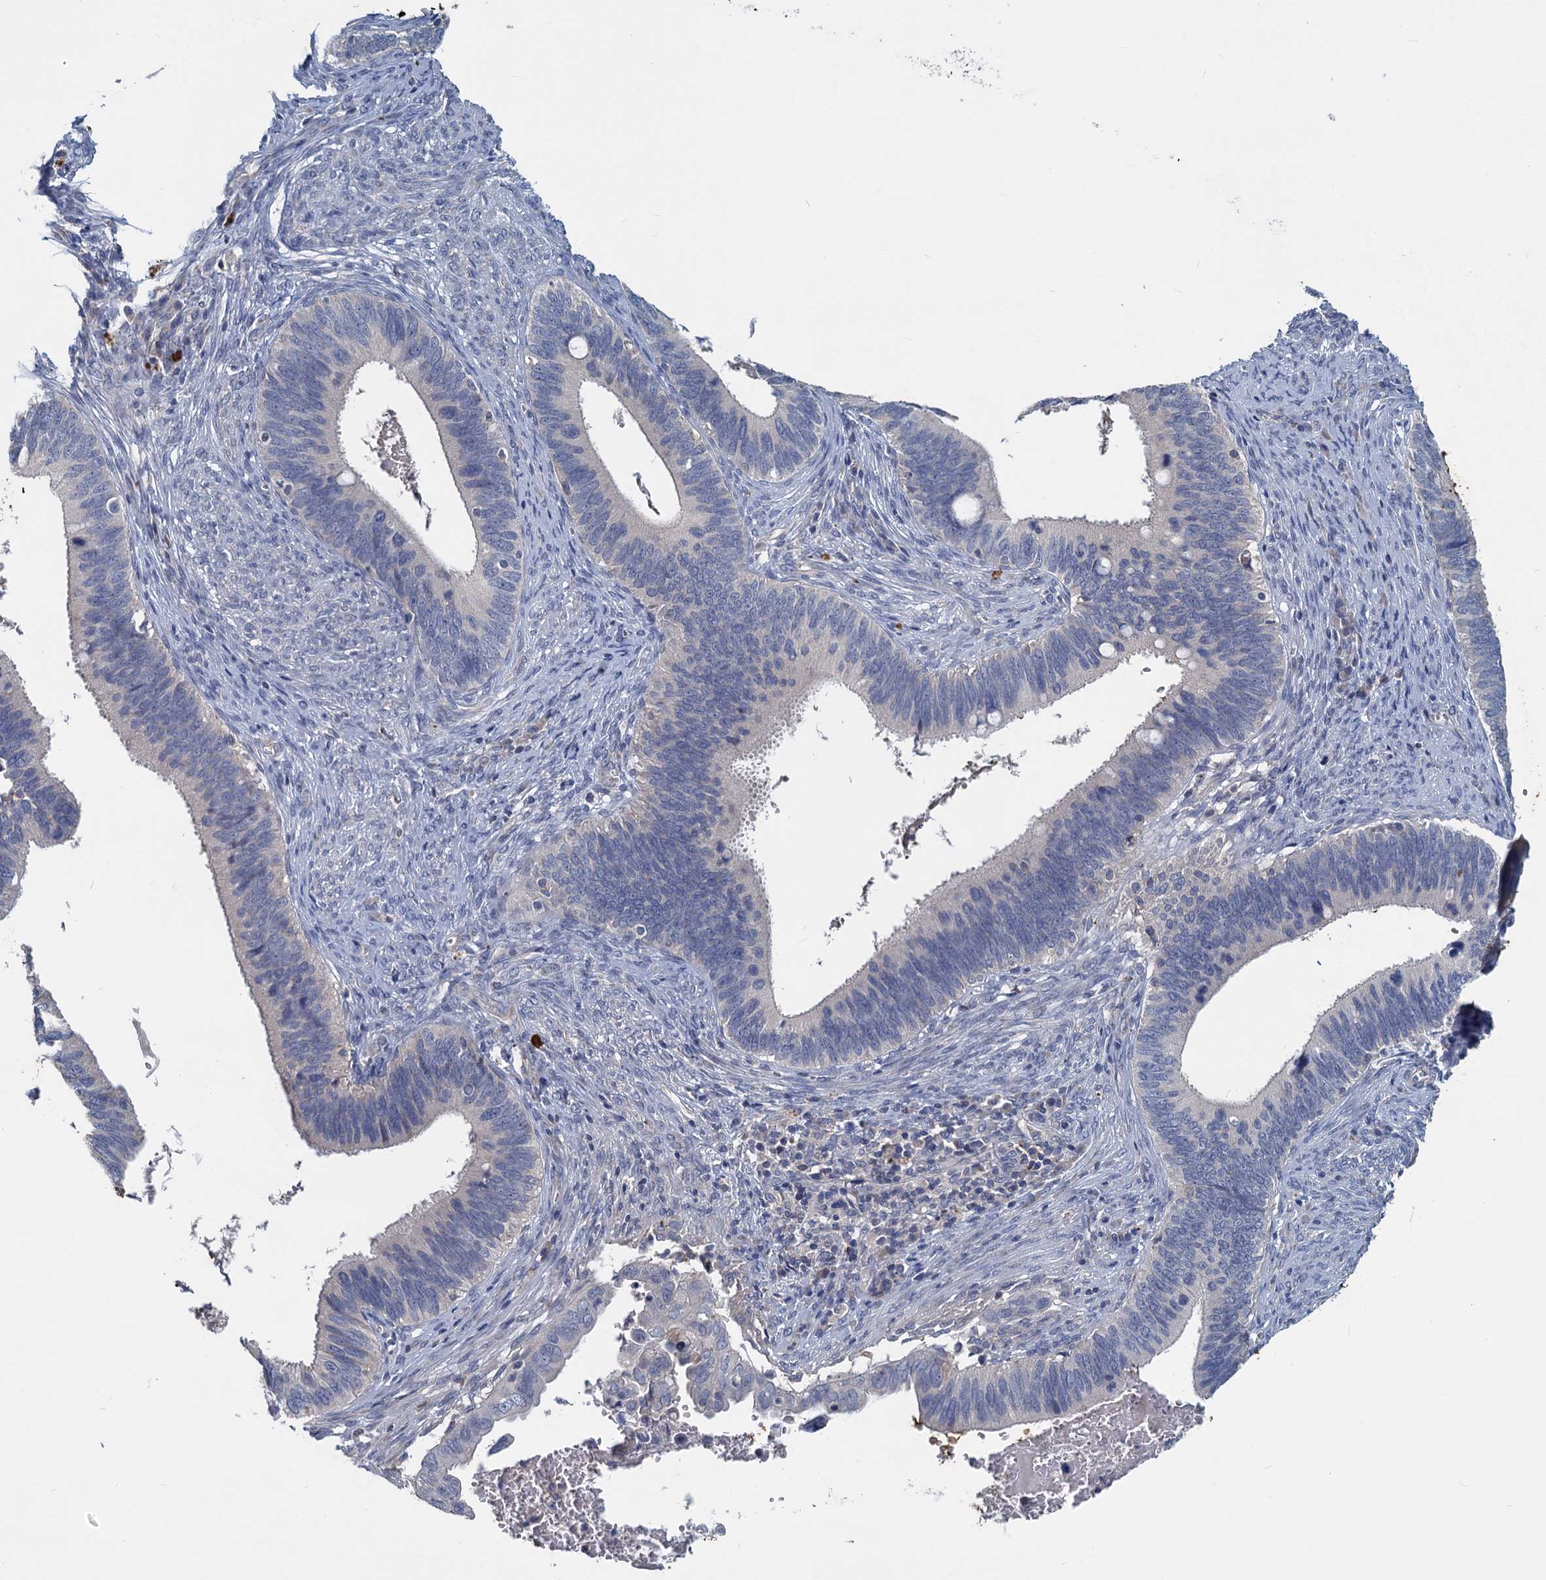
{"staining": {"intensity": "negative", "quantity": "none", "location": "none"}, "tissue": "cervical cancer", "cell_type": "Tumor cells", "image_type": "cancer", "snomed": [{"axis": "morphology", "description": "Adenocarcinoma, NOS"}, {"axis": "topography", "description": "Cervix"}], "caption": "Tumor cells show no significant protein positivity in cervical cancer (adenocarcinoma).", "gene": "SLC2A7", "patient": {"sex": "female", "age": 42}}